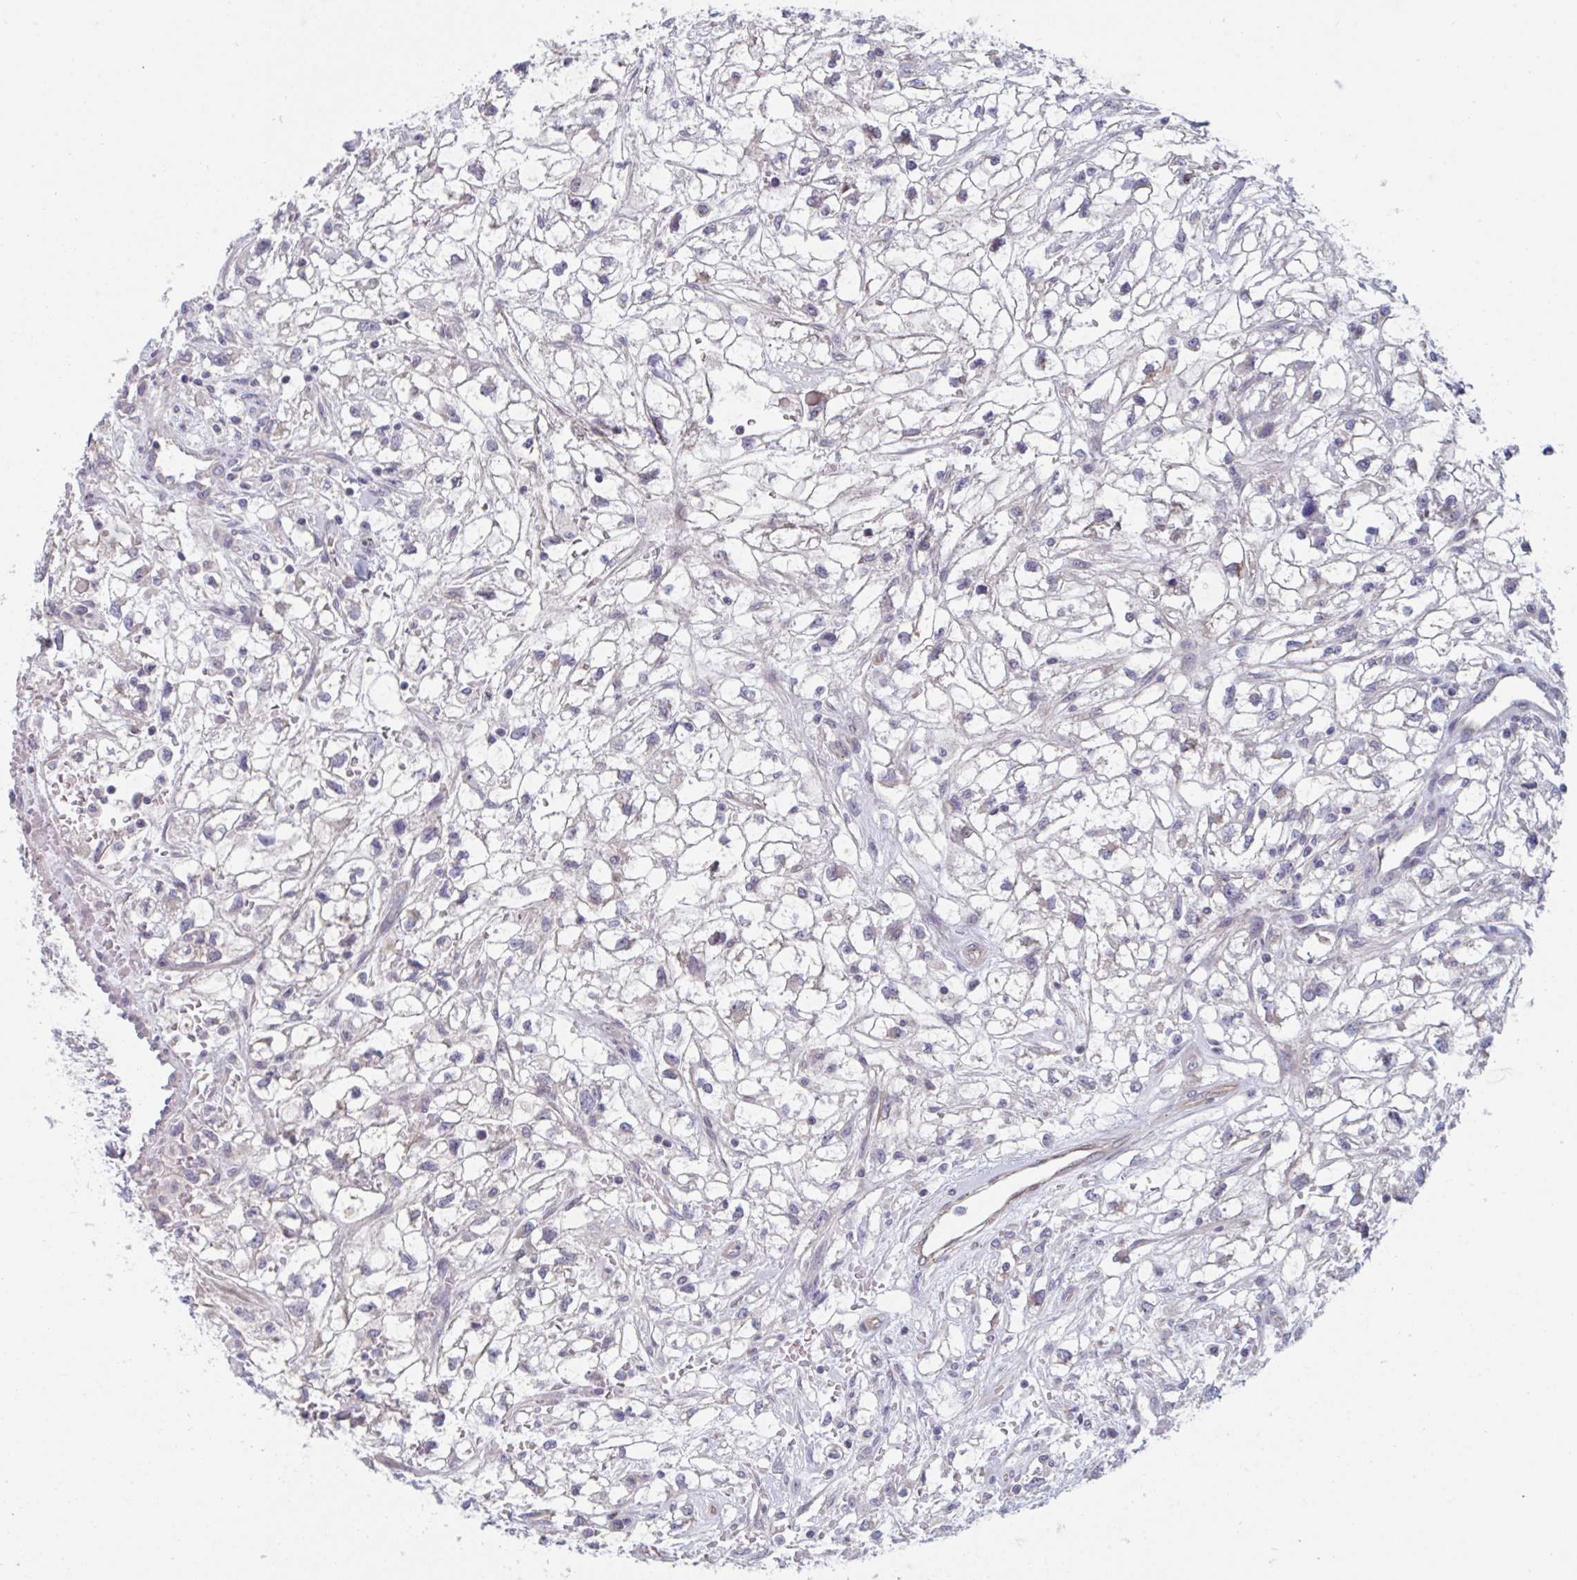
{"staining": {"intensity": "weak", "quantity": "<25%", "location": "cytoplasmic/membranous"}, "tissue": "renal cancer", "cell_type": "Tumor cells", "image_type": "cancer", "snomed": [{"axis": "morphology", "description": "Adenocarcinoma, NOS"}, {"axis": "topography", "description": "Kidney"}], "caption": "This is a image of IHC staining of adenocarcinoma (renal), which shows no staining in tumor cells.", "gene": "TNFSF10", "patient": {"sex": "male", "age": 59}}